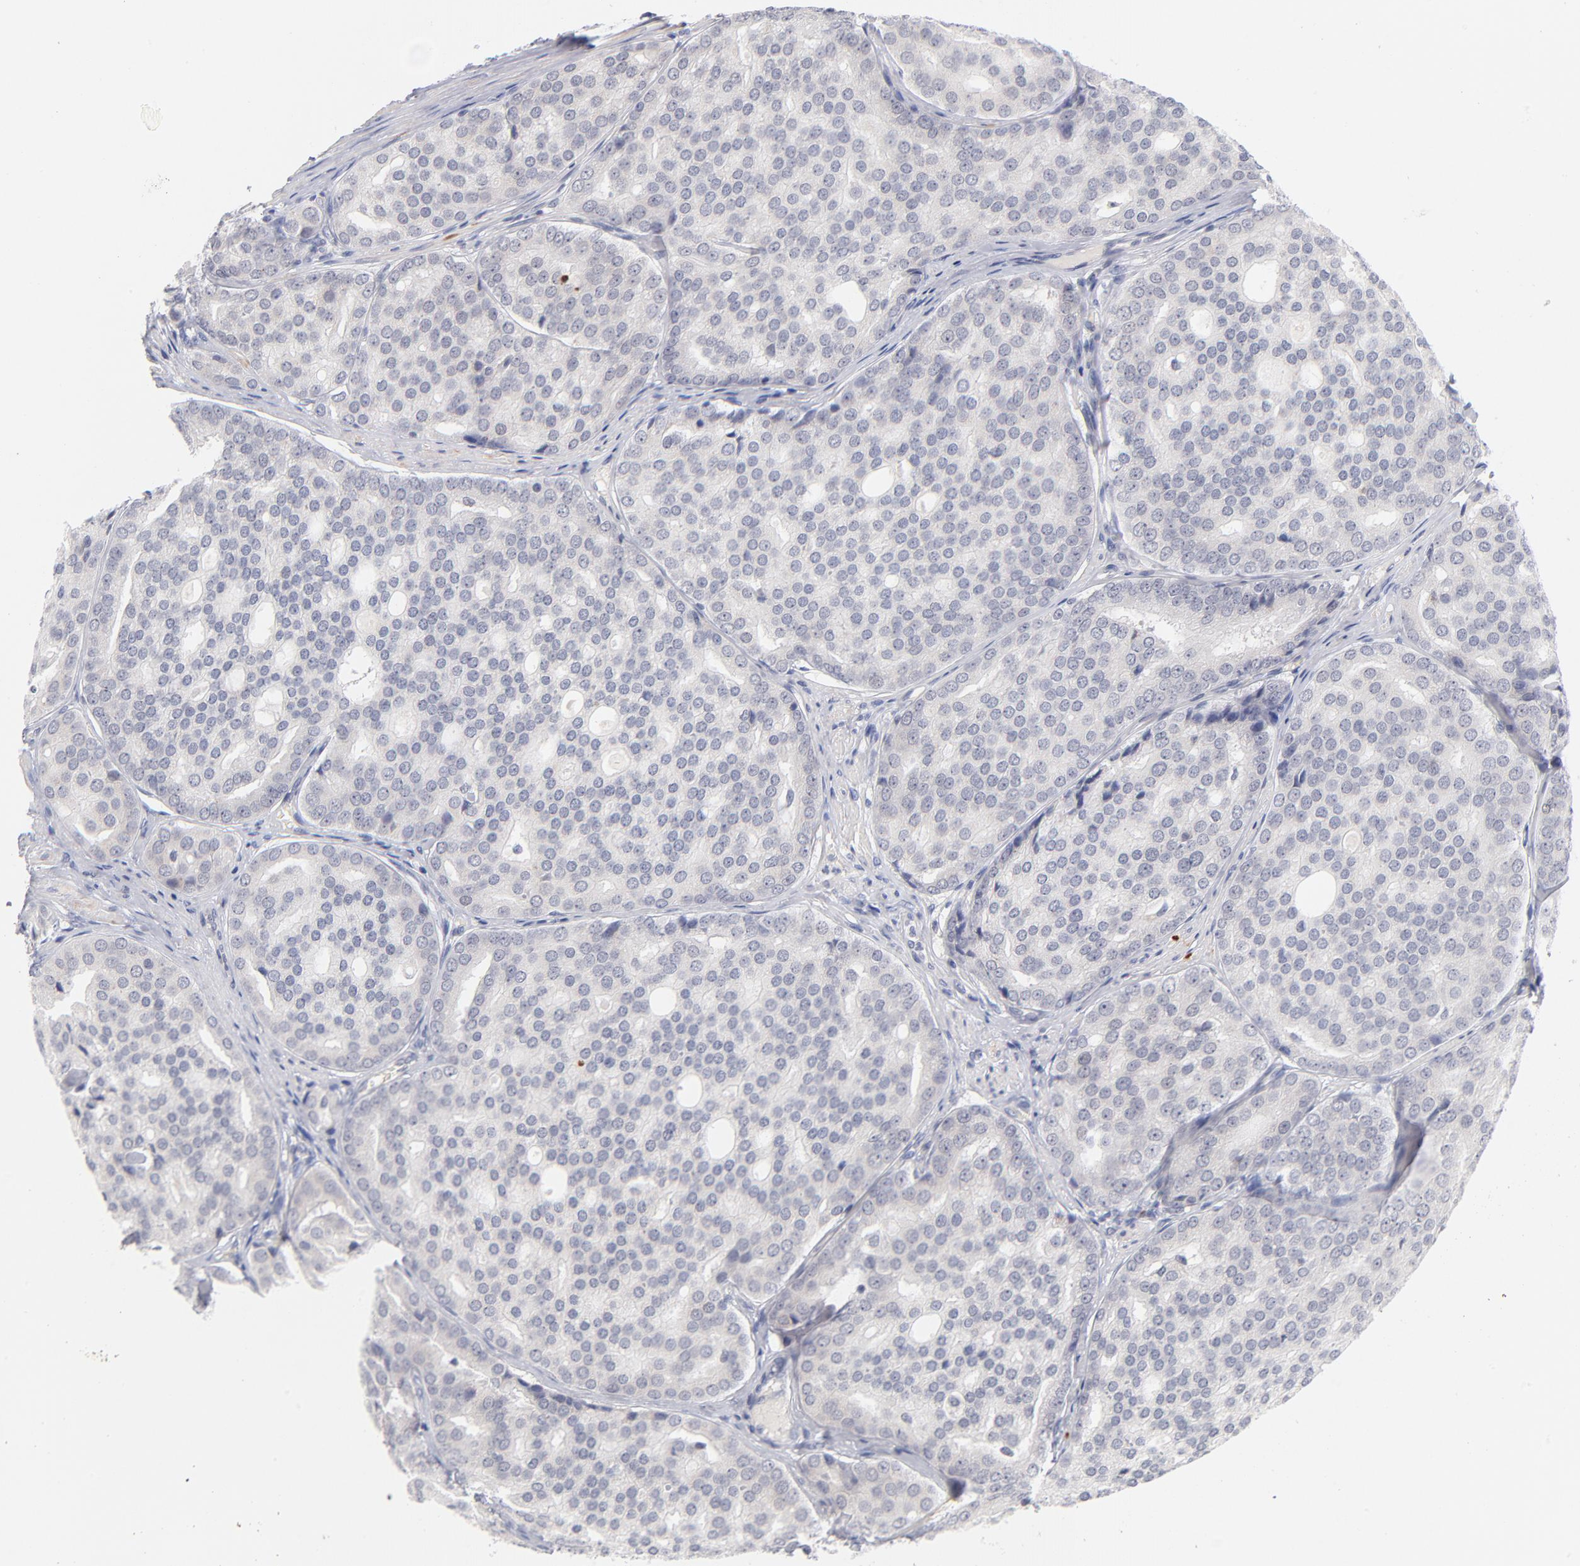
{"staining": {"intensity": "negative", "quantity": "none", "location": "none"}, "tissue": "prostate cancer", "cell_type": "Tumor cells", "image_type": "cancer", "snomed": [{"axis": "morphology", "description": "Adenocarcinoma, High grade"}, {"axis": "topography", "description": "Prostate"}], "caption": "DAB immunohistochemical staining of human prostate cancer displays no significant positivity in tumor cells. (IHC, brightfield microscopy, high magnification).", "gene": "PARP1", "patient": {"sex": "male", "age": 64}}